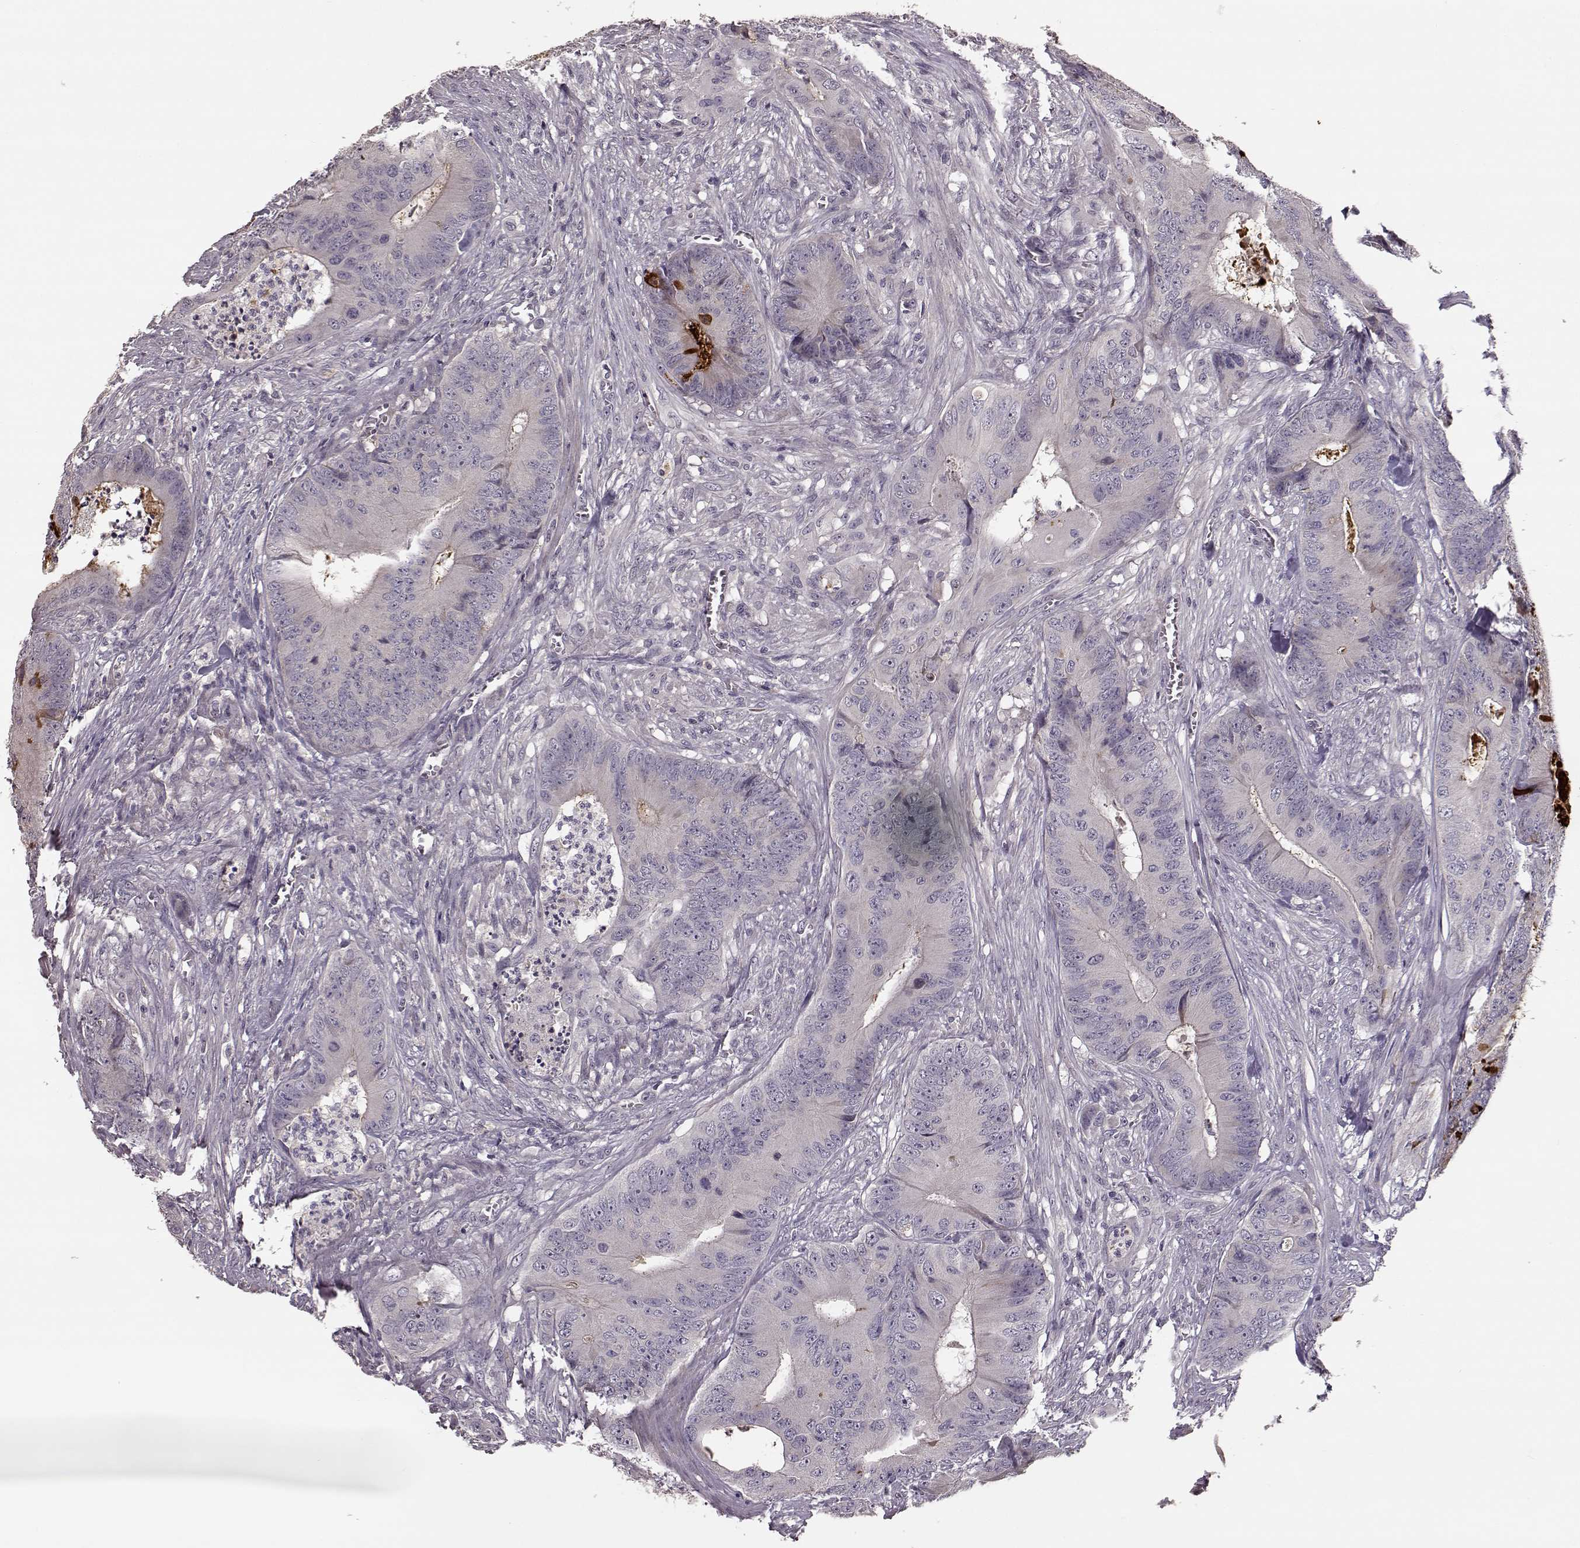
{"staining": {"intensity": "negative", "quantity": "none", "location": "none"}, "tissue": "colorectal cancer", "cell_type": "Tumor cells", "image_type": "cancer", "snomed": [{"axis": "morphology", "description": "Adenocarcinoma, NOS"}, {"axis": "topography", "description": "Colon"}], "caption": "Image shows no significant protein staining in tumor cells of colorectal cancer.", "gene": "YJEFN3", "patient": {"sex": "male", "age": 84}}